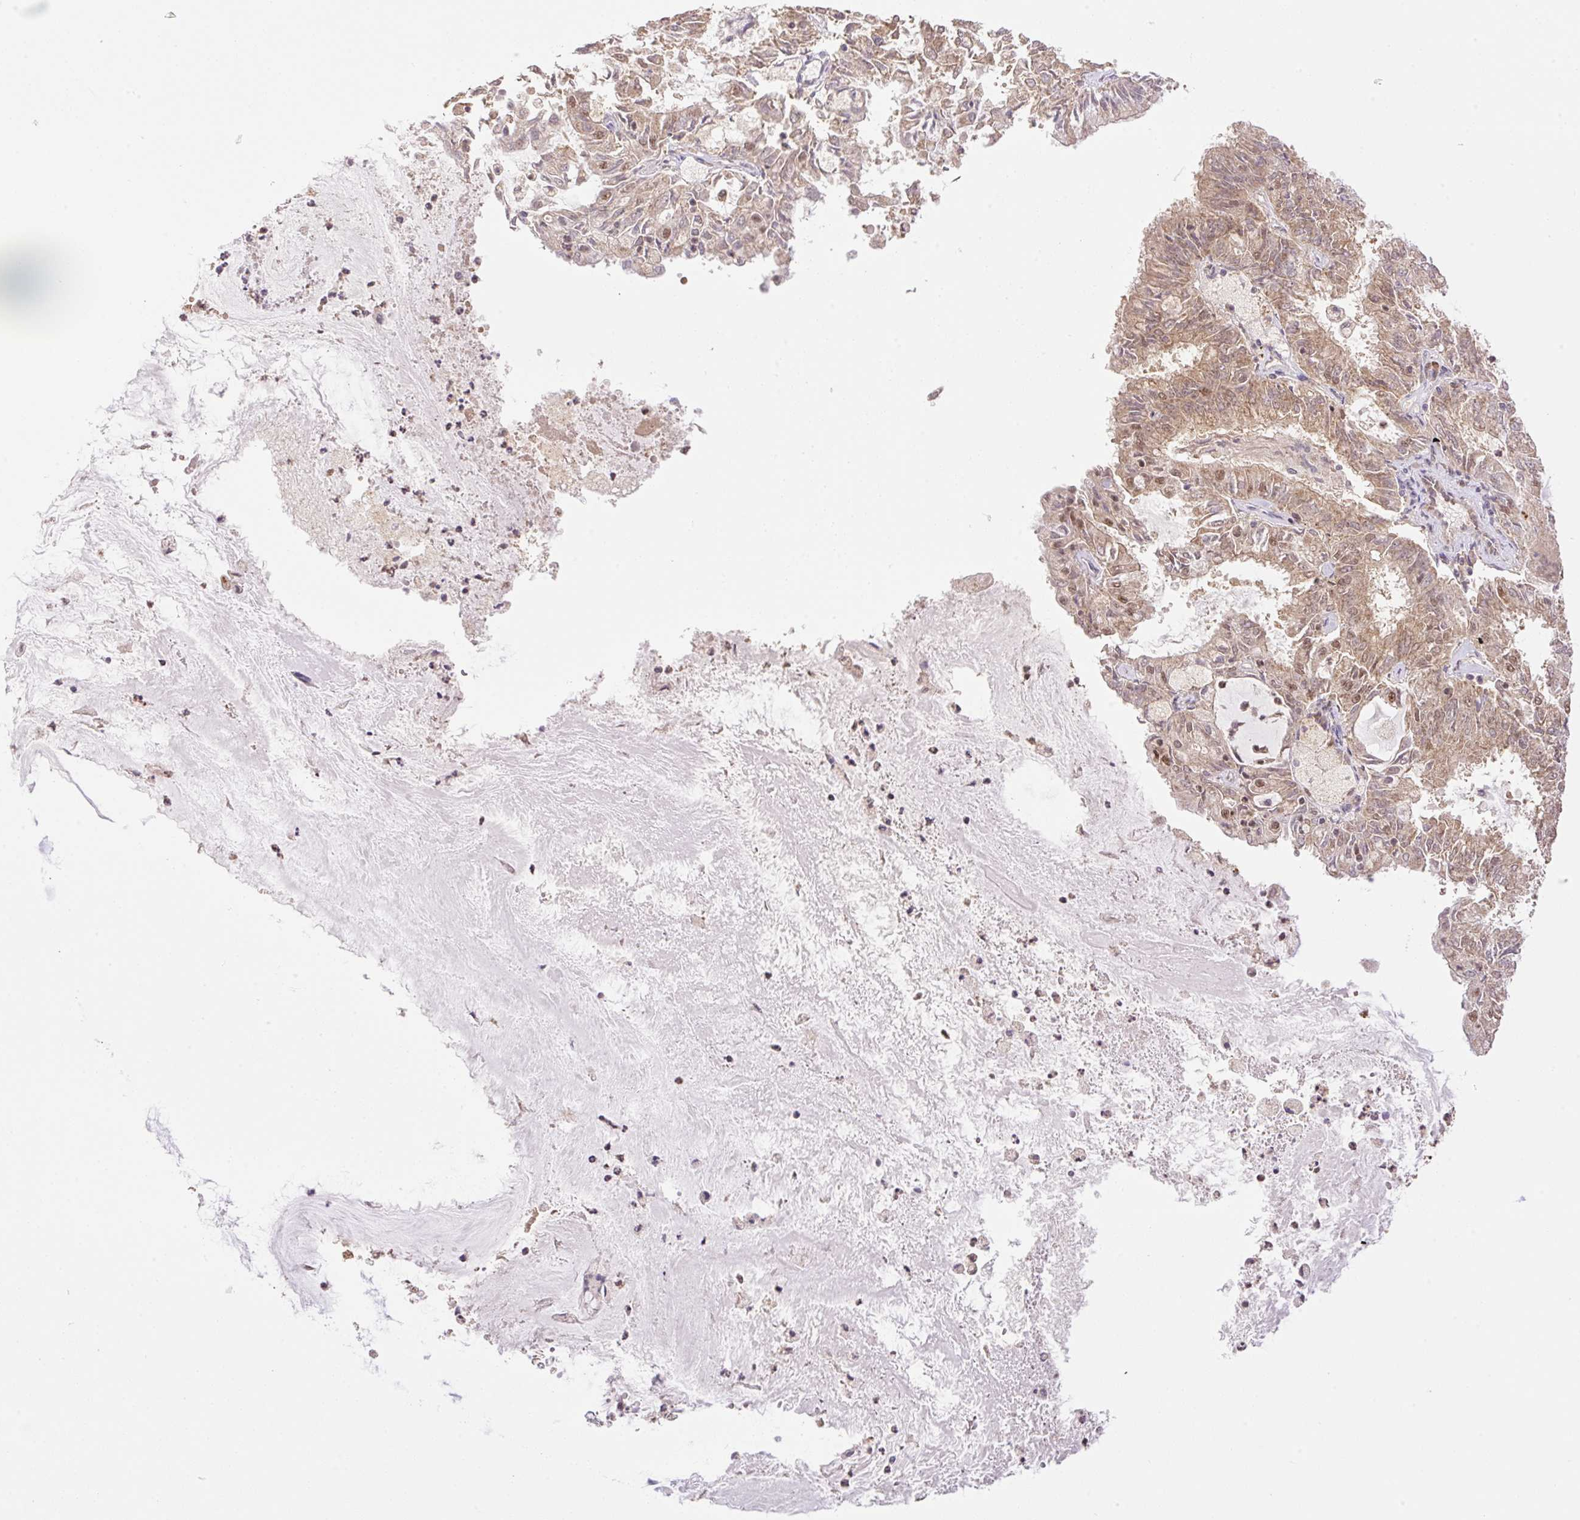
{"staining": {"intensity": "weak", "quantity": ">75%", "location": "cytoplasmic/membranous,nuclear"}, "tissue": "endometrial cancer", "cell_type": "Tumor cells", "image_type": "cancer", "snomed": [{"axis": "morphology", "description": "Adenocarcinoma, NOS"}, {"axis": "topography", "description": "Endometrium"}], "caption": "Weak cytoplasmic/membranous and nuclear staining is present in about >75% of tumor cells in endometrial adenocarcinoma. The protein is shown in brown color, while the nuclei are stained blue.", "gene": "VPS25", "patient": {"sex": "female", "age": 57}}